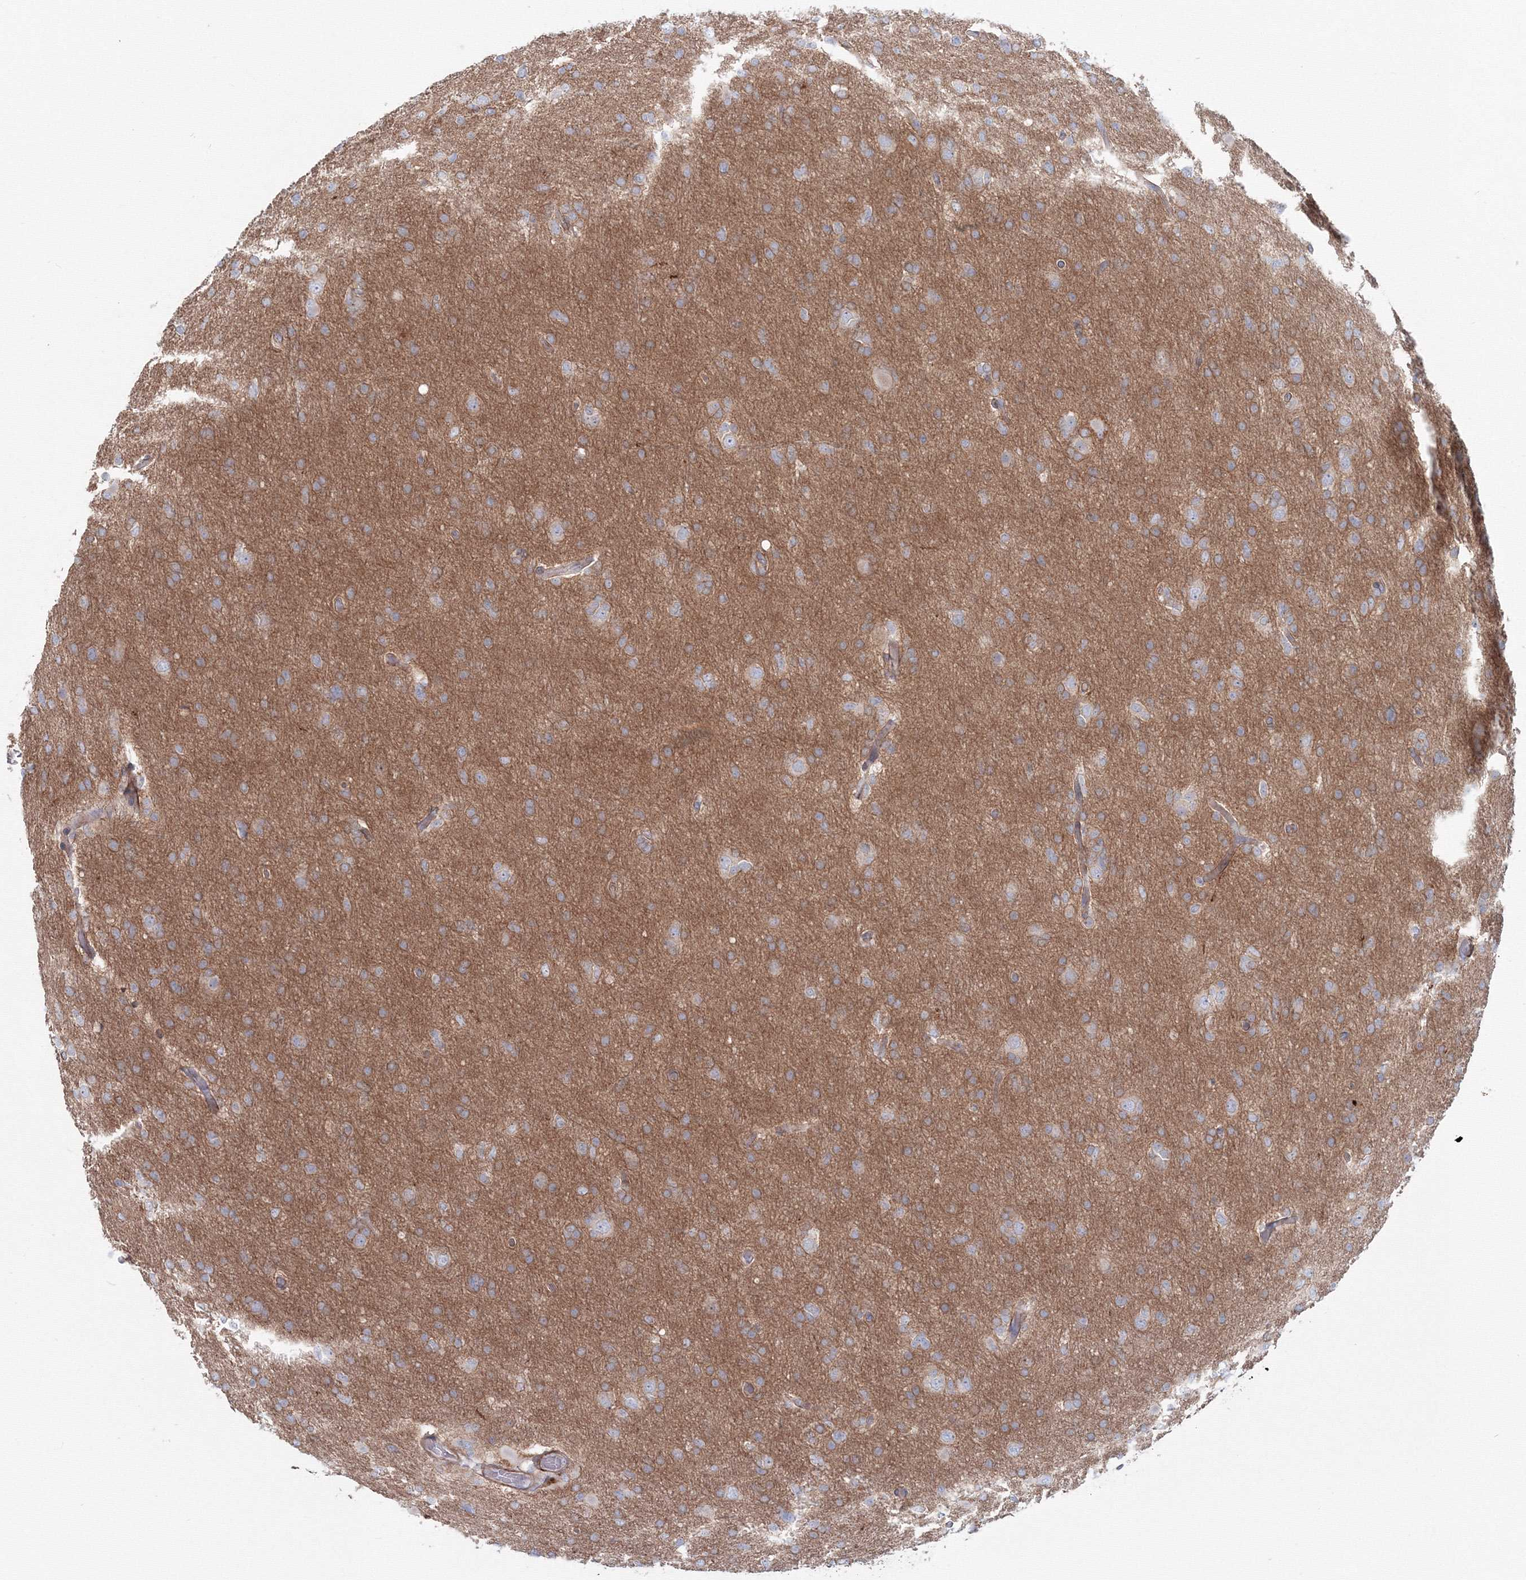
{"staining": {"intensity": "moderate", "quantity": "25%-75%", "location": "cytoplasmic/membranous"}, "tissue": "glioma", "cell_type": "Tumor cells", "image_type": "cancer", "snomed": [{"axis": "morphology", "description": "Glioma, malignant, High grade"}, {"axis": "topography", "description": "Cerebral cortex"}], "caption": "The micrograph reveals a brown stain indicating the presence of a protein in the cytoplasmic/membranous of tumor cells in glioma. The staining was performed using DAB (3,3'-diaminobenzidine), with brown indicating positive protein expression. Nuclei are stained blue with hematoxylin.", "gene": "SH3PXD2A", "patient": {"sex": "female", "age": 36}}